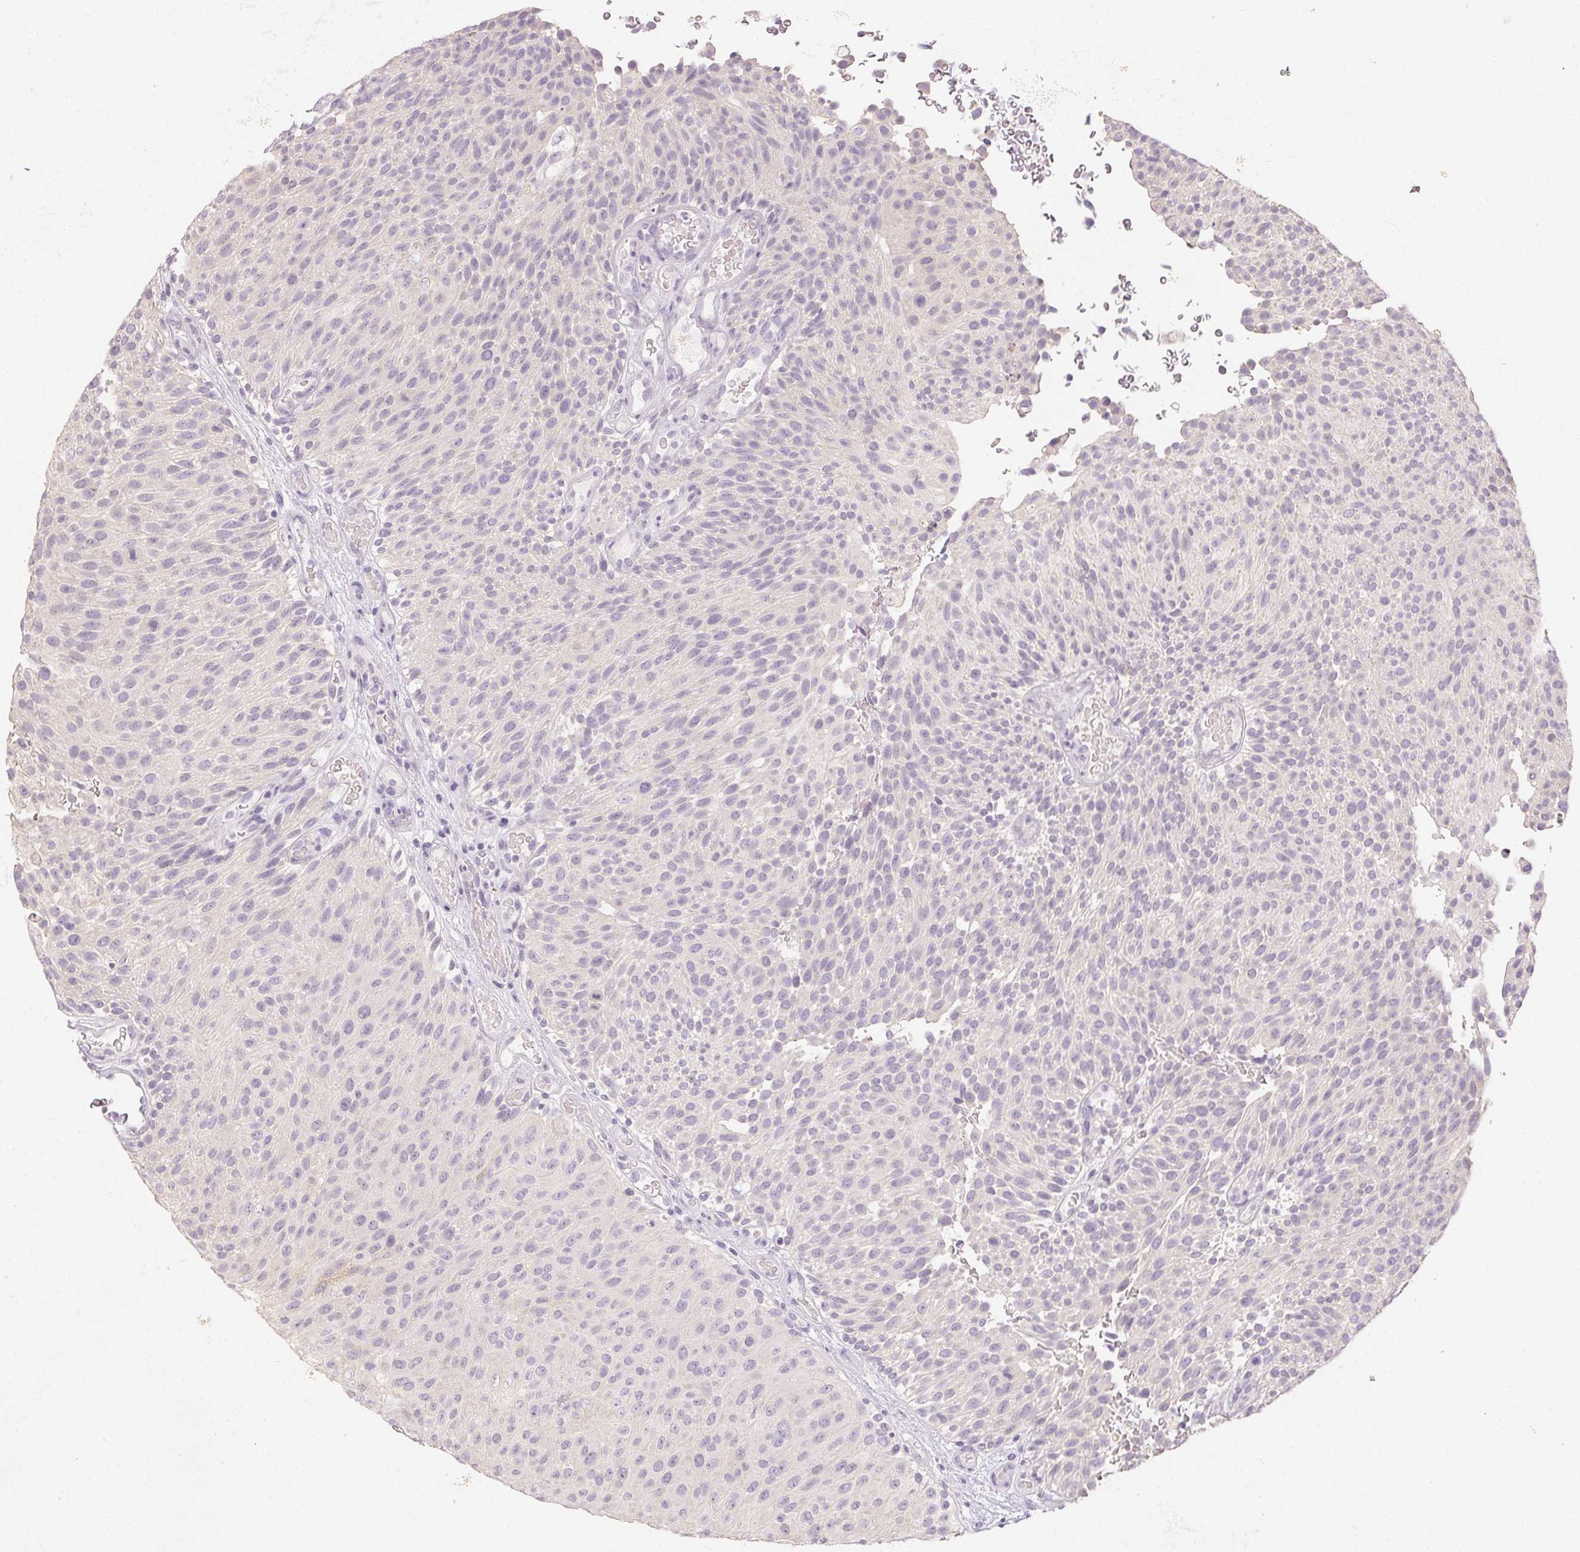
{"staining": {"intensity": "negative", "quantity": "none", "location": "none"}, "tissue": "urothelial cancer", "cell_type": "Tumor cells", "image_type": "cancer", "snomed": [{"axis": "morphology", "description": "Urothelial carcinoma, Low grade"}, {"axis": "topography", "description": "Urinary bladder"}], "caption": "The immunohistochemistry (IHC) histopathology image has no significant staining in tumor cells of urothelial cancer tissue.", "gene": "SFTPD", "patient": {"sex": "male", "age": 78}}